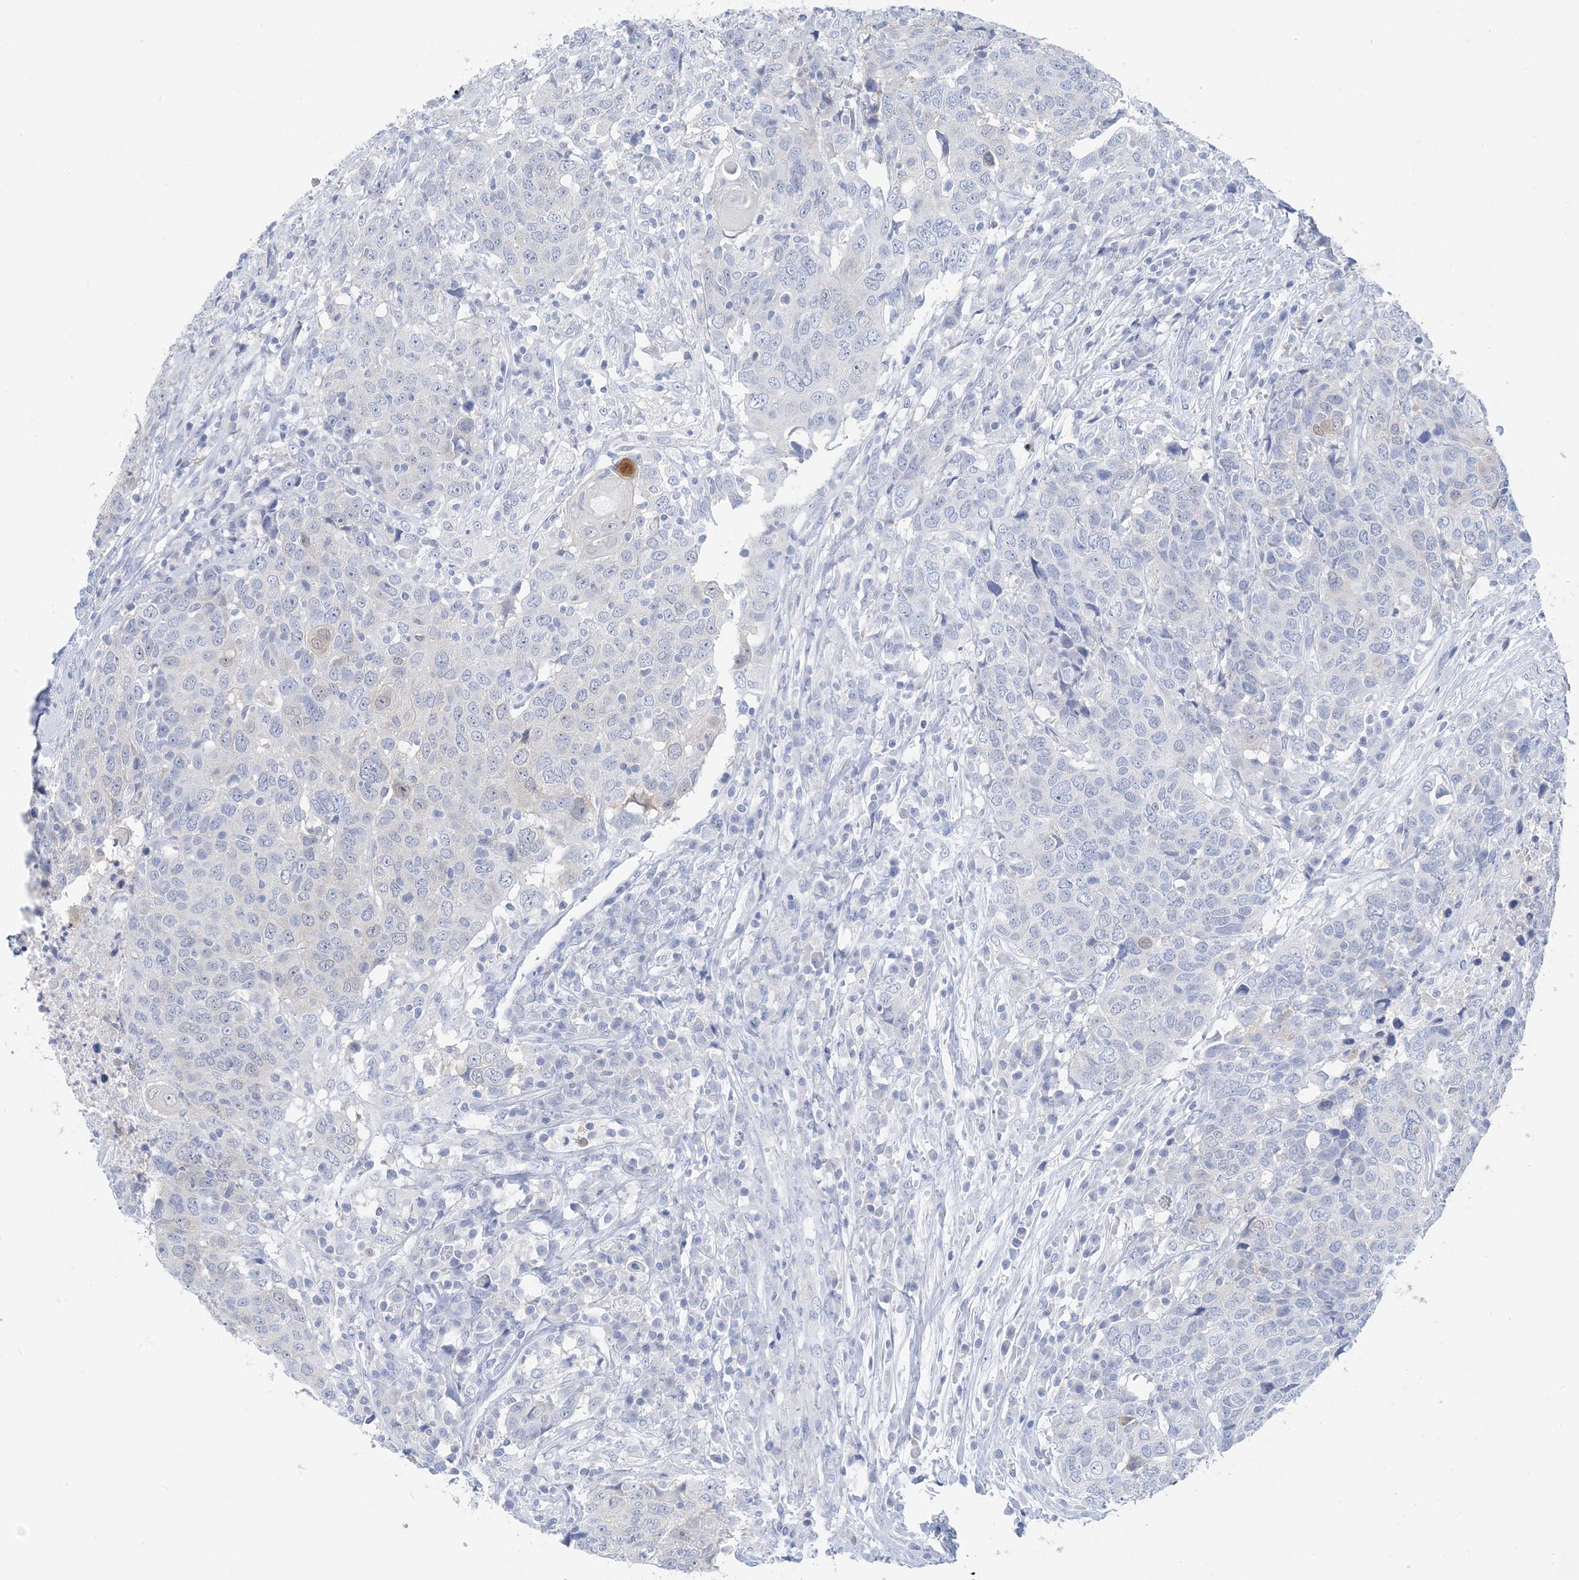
{"staining": {"intensity": "negative", "quantity": "none", "location": "none"}, "tissue": "head and neck cancer", "cell_type": "Tumor cells", "image_type": "cancer", "snomed": [{"axis": "morphology", "description": "Squamous cell carcinoma, NOS"}, {"axis": "topography", "description": "Head-Neck"}], "caption": "Immunohistochemistry (IHC) of human head and neck squamous cell carcinoma demonstrates no positivity in tumor cells.", "gene": "SH3YL1", "patient": {"sex": "male", "age": 66}}